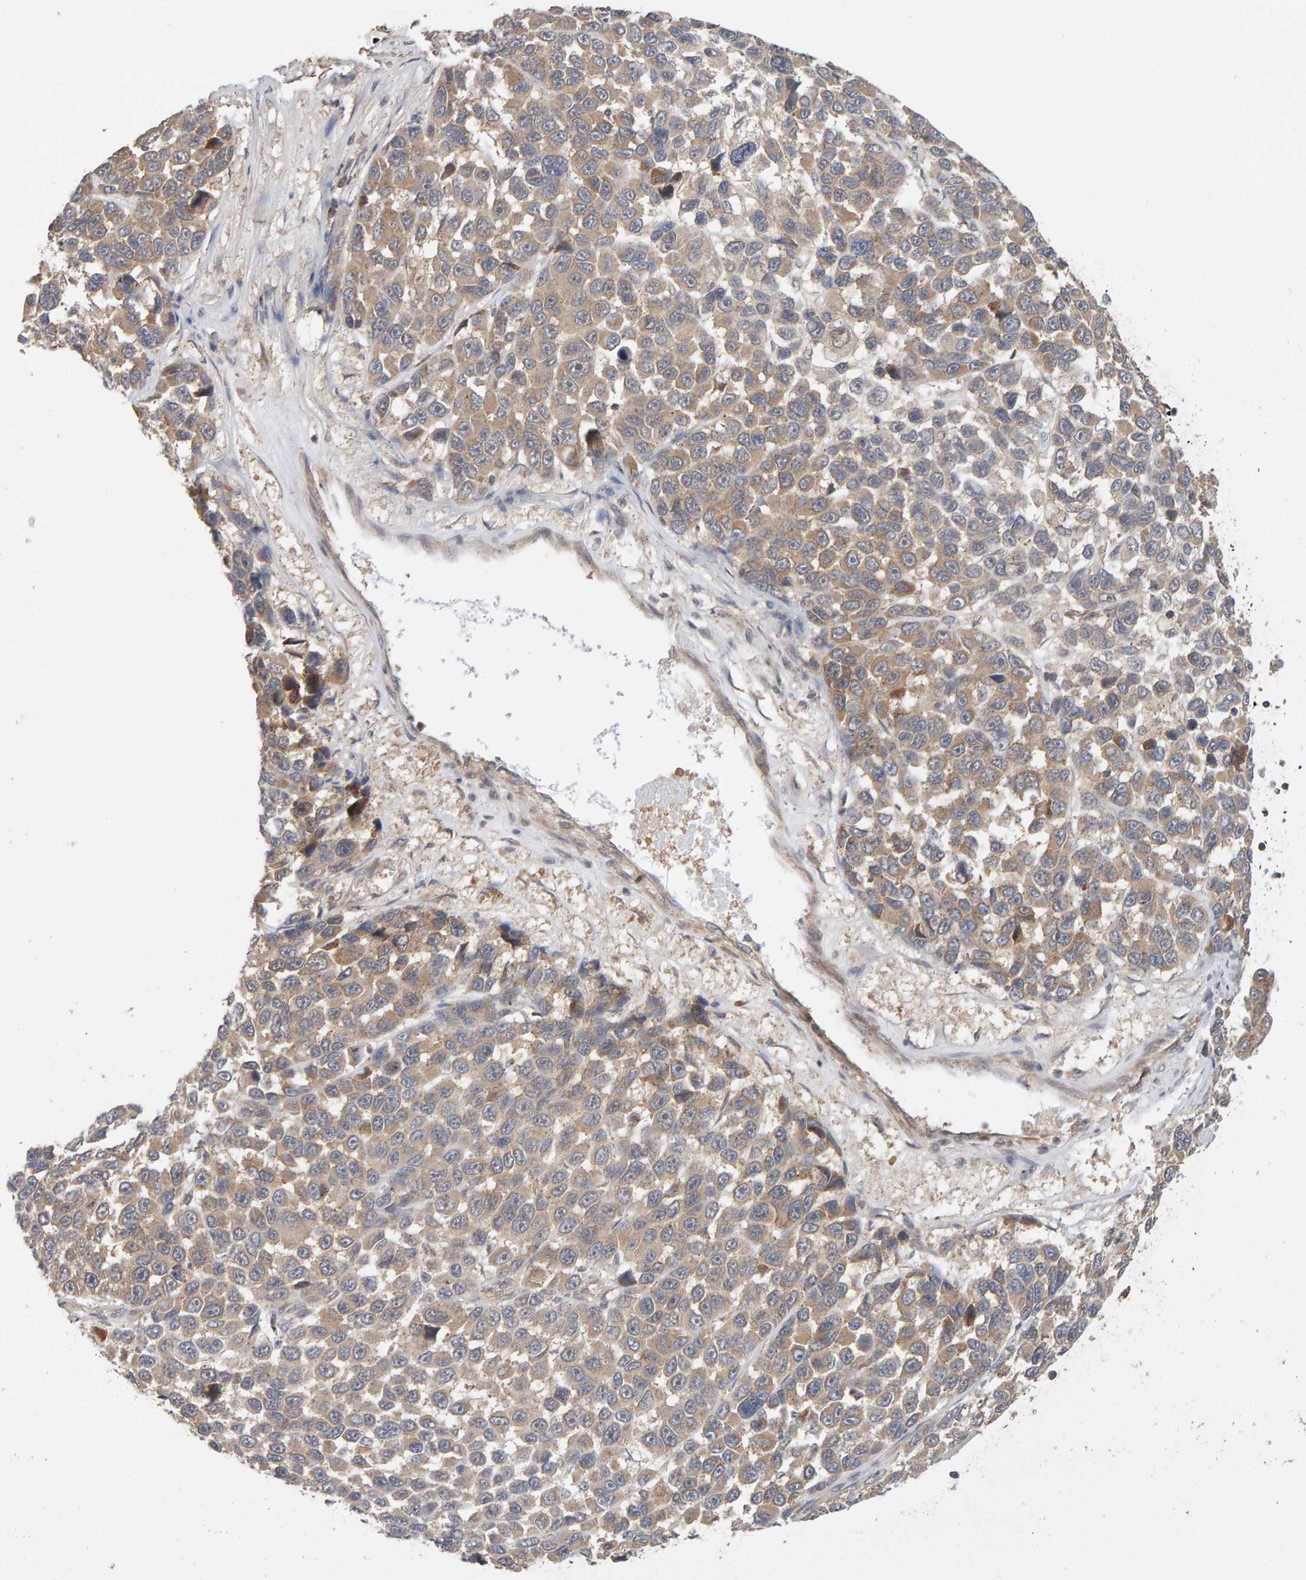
{"staining": {"intensity": "weak", "quantity": ">75%", "location": "cytoplasmic/membranous"}, "tissue": "melanoma", "cell_type": "Tumor cells", "image_type": "cancer", "snomed": [{"axis": "morphology", "description": "Malignant melanoma, NOS"}, {"axis": "topography", "description": "Skin"}], "caption": "Brown immunohistochemical staining in human malignant melanoma reveals weak cytoplasmic/membranous expression in about >75% of tumor cells.", "gene": "DNAJC7", "patient": {"sex": "male", "age": 53}}